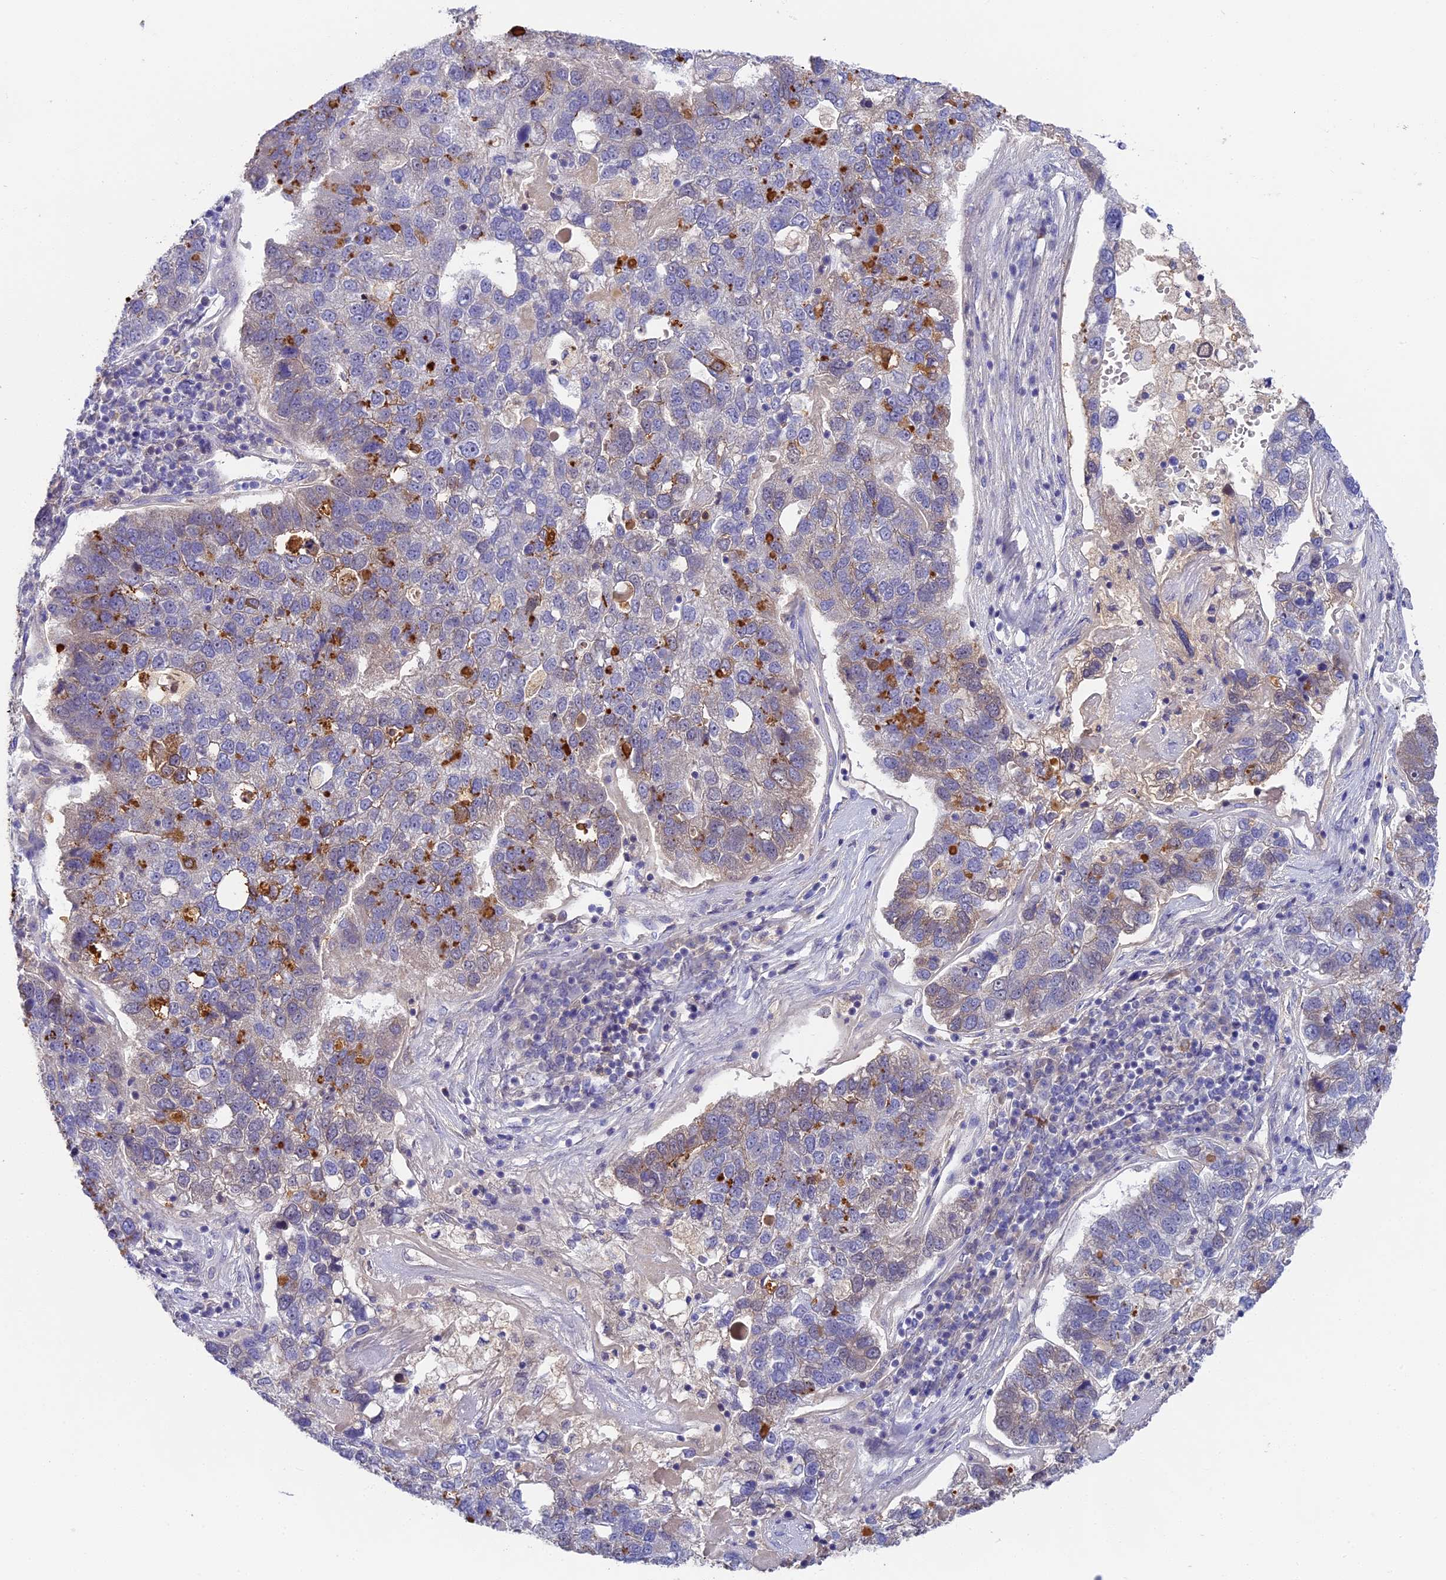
{"staining": {"intensity": "weak", "quantity": "<25%", "location": "cytoplasmic/membranous"}, "tissue": "pancreatic cancer", "cell_type": "Tumor cells", "image_type": "cancer", "snomed": [{"axis": "morphology", "description": "Adenocarcinoma, NOS"}, {"axis": "topography", "description": "Pancreas"}], "caption": "Pancreatic cancer was stained to show a protein in brown. There is no significant positivity in tumor cells.", "gene": "ADGRD1", "patient": {"sex": "female", "age": 61}}